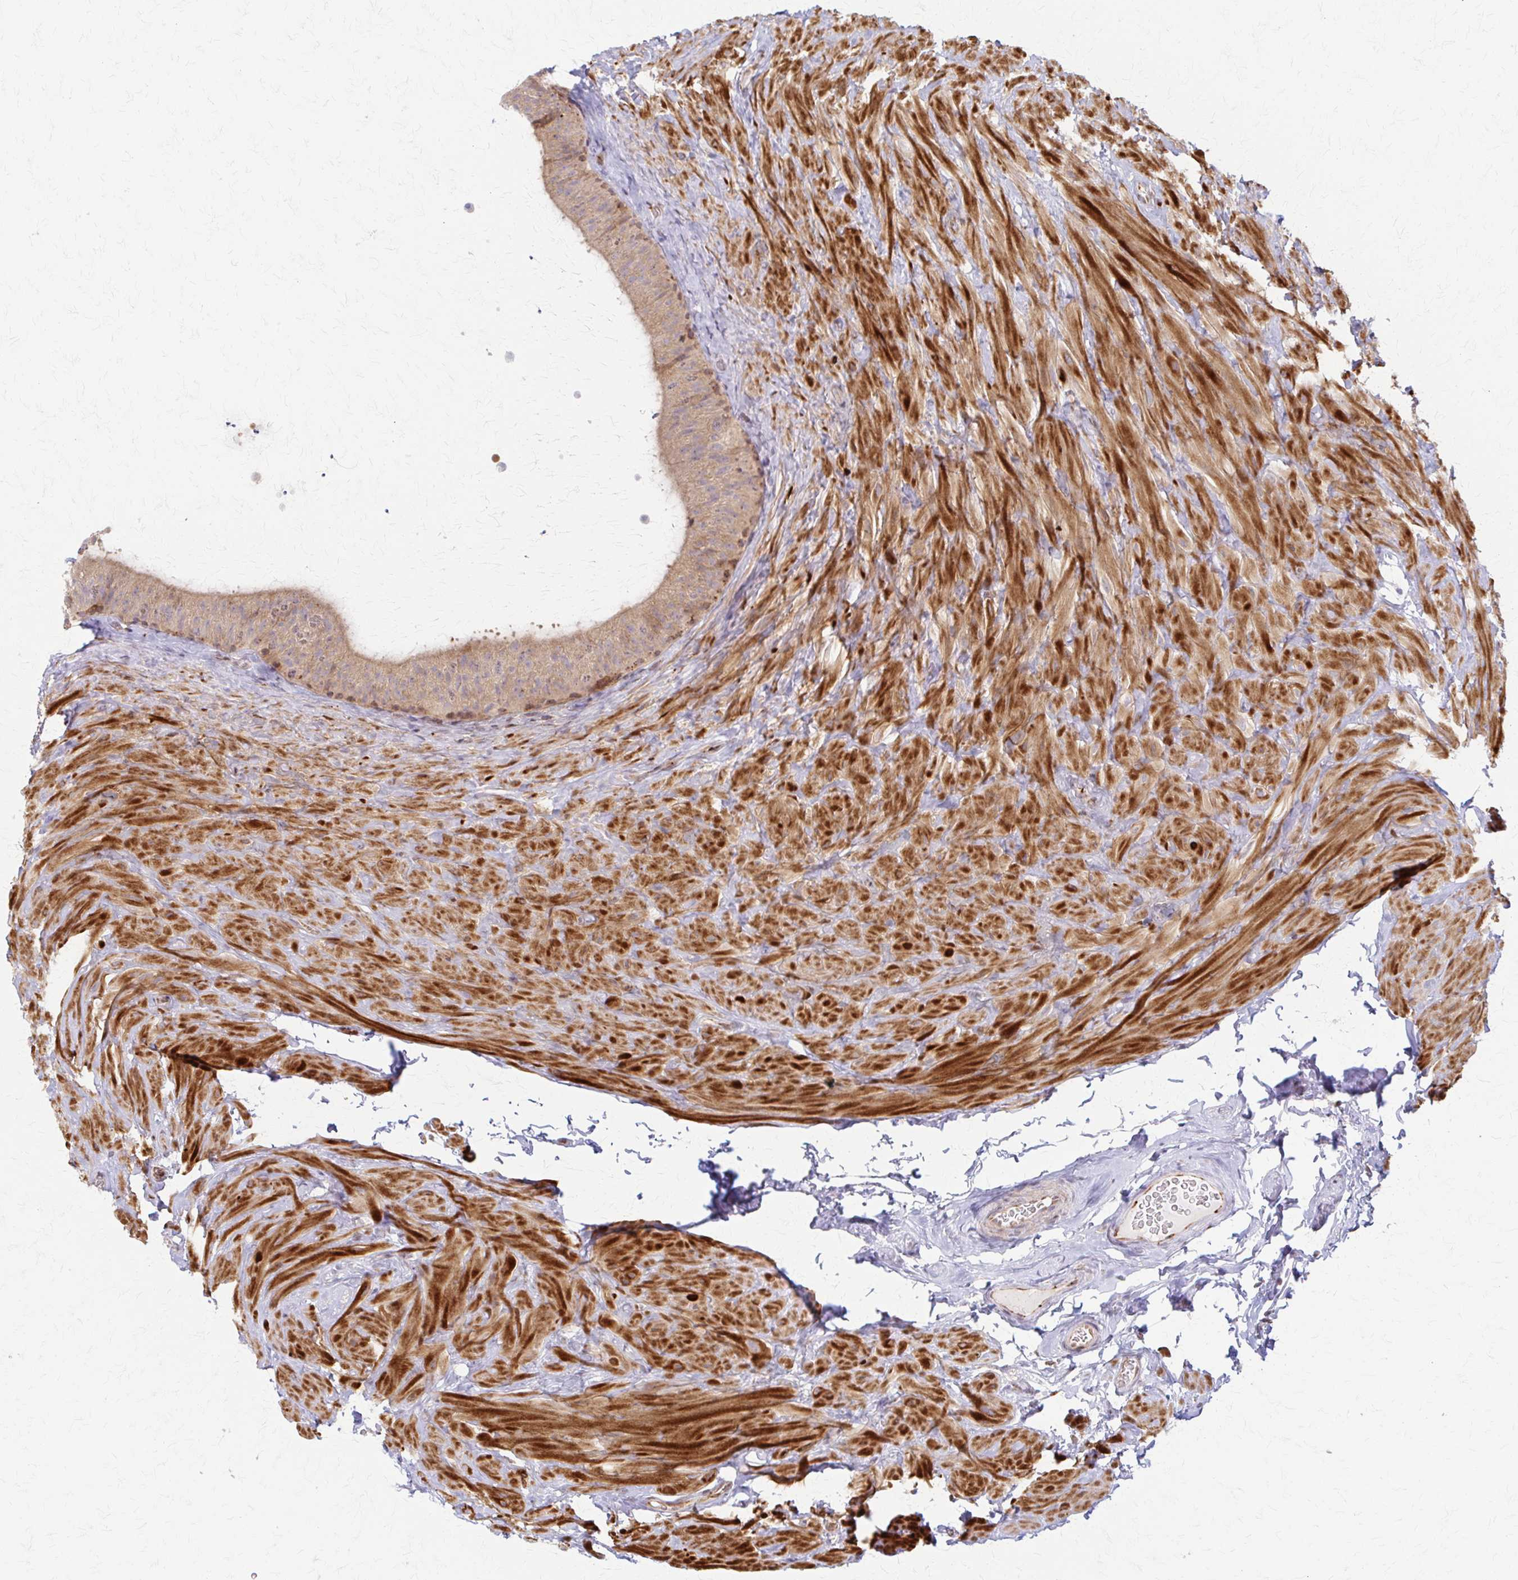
{"staining": {"intensity": "weak", "quantity": ">75%", "location": "cytoplasmic/membranous"}, "tissue": "epididymis", "cell_type": "Glandular cells", "image_type": "normal", "snomed": [{"axis": "morphology", "description": "Normal tissue, NOS"}, {"axis": "topography", "description": "Epididymis, spermatic cord, NOS"}, {"axis": "topography", "description": "Epididymis"}], "caption": "IHC photomicrograph of normal epididymis: epididymis stained using IHC reveals low levels of weak protein expression localized specifically in the cytoplasmic/membranous of glandular cells, appearing as a cytoplasmic/membranous brown color.", "gene": "ARHGAP35", "patient": {"sex": "male", "age": 31}}